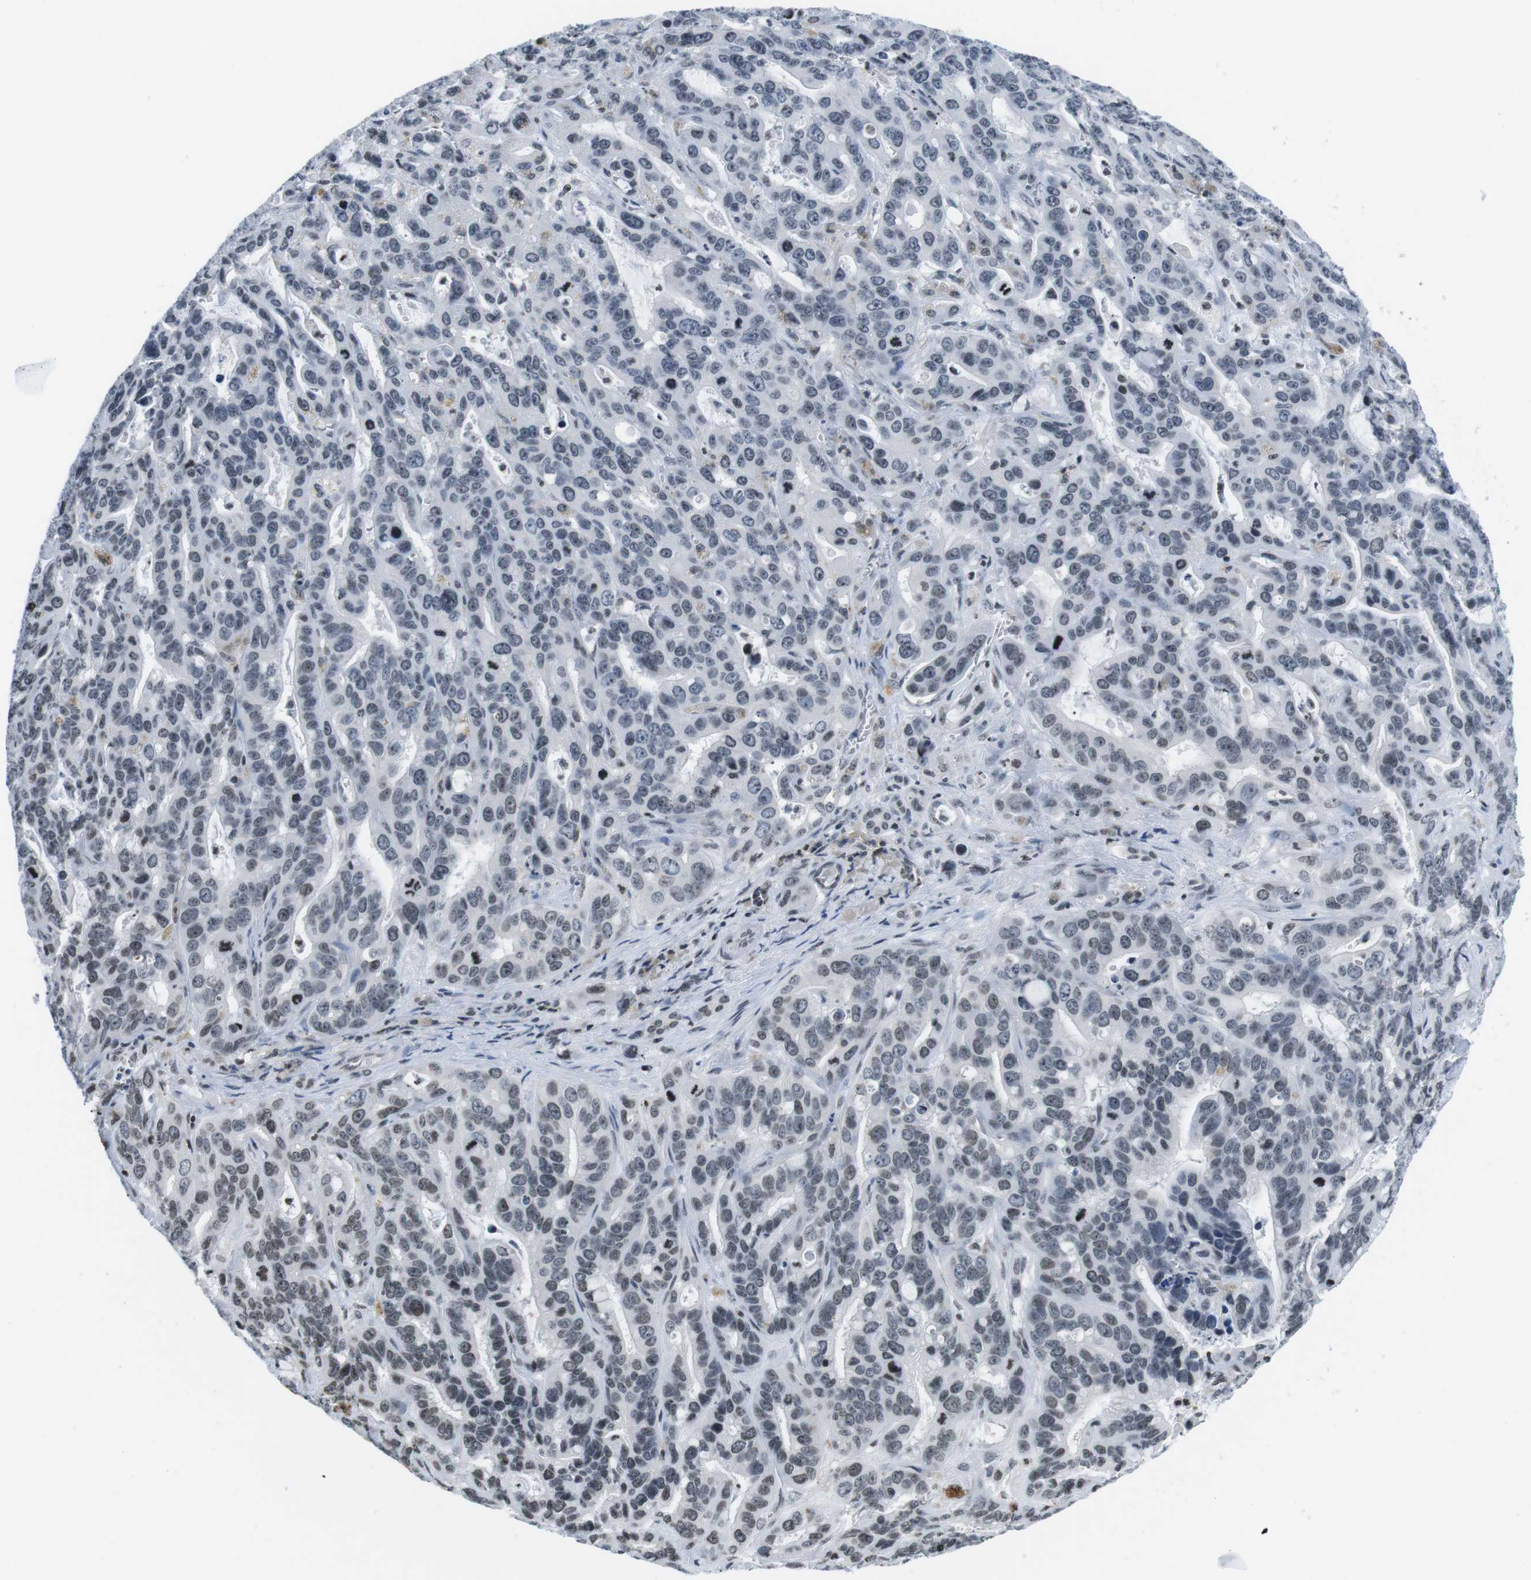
{"staining": {"intensity": "weak", "quantity": "<25%", "location": "nuclear"}, "tissue": "liver cancer", "cell_type": "Tumor cells", "image_type": "cancer", "snomed": [{"axis": "morphology", "description": "Cholangiocarcinoma"}, {"axis": "topography", "description": "Liver"}], "caption": "This is a histopathology image of immunohistochemistry (IHC) staining of cholangiocarcinoma (liver), which shows no staining in tumor cells. The staining is performed using DAB brown chromogen with nuclei counter-stained in using hematoxylin.", "gene": "E2F2", "patient": {"sex": "female", "age": 65}}